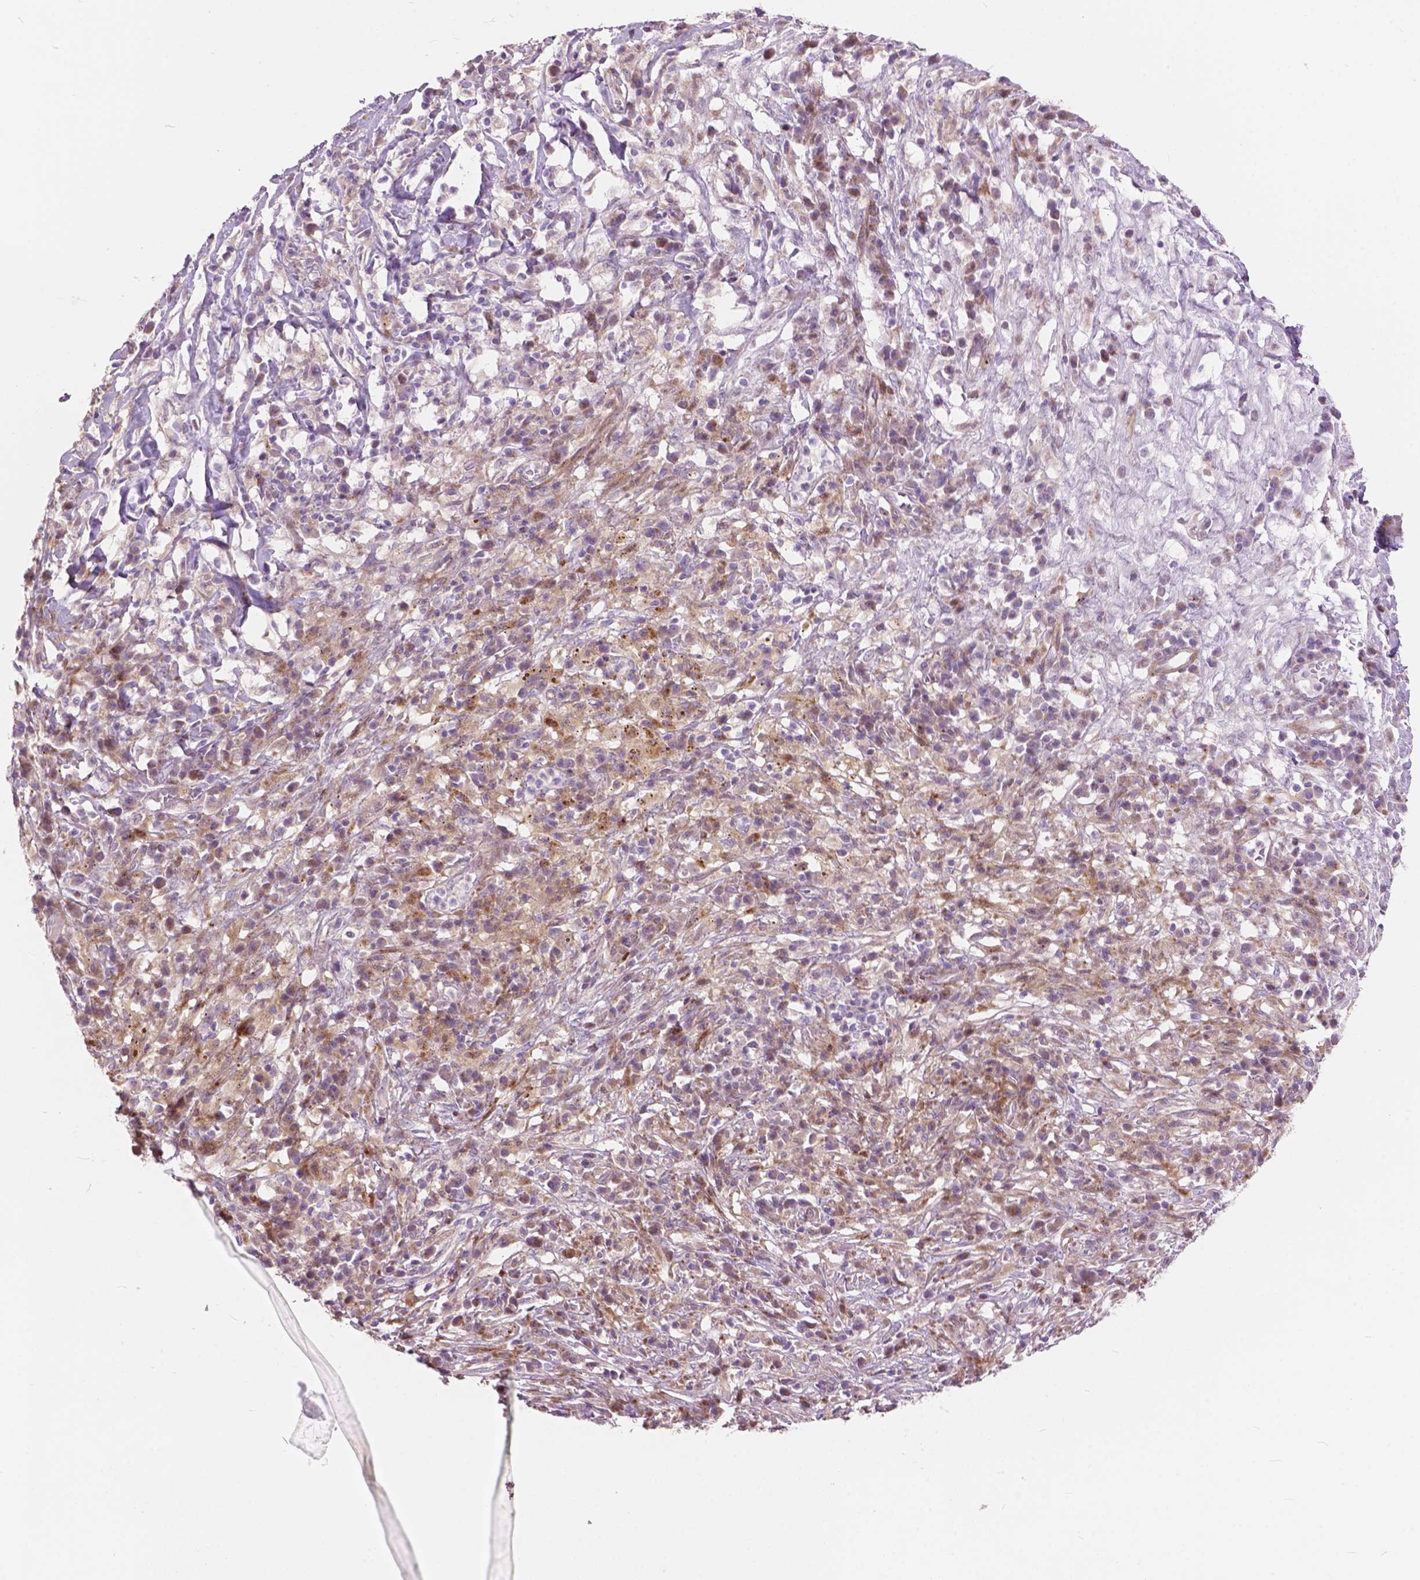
{"staining": {"intensity": "moderate", "quantity": ">75%", "location": "cytoplasmic/membranous"}, "tissue": "melanoma", "cell_type": "Tumor cells", "image_type": "cancer", "snomed": [{"axis": "morphology", "description": "Malignant melanoma, NOS"}, {"axis": "topography", "description": "Skin"}], "caption": "Brown immunohistochemical staining in malignant melanoma reveals moderate cytoplasmic/membranous positivity in about >75% of tumor cells.", "gene": "MORN1", "patient": {"sex": "female", "age": 91}}